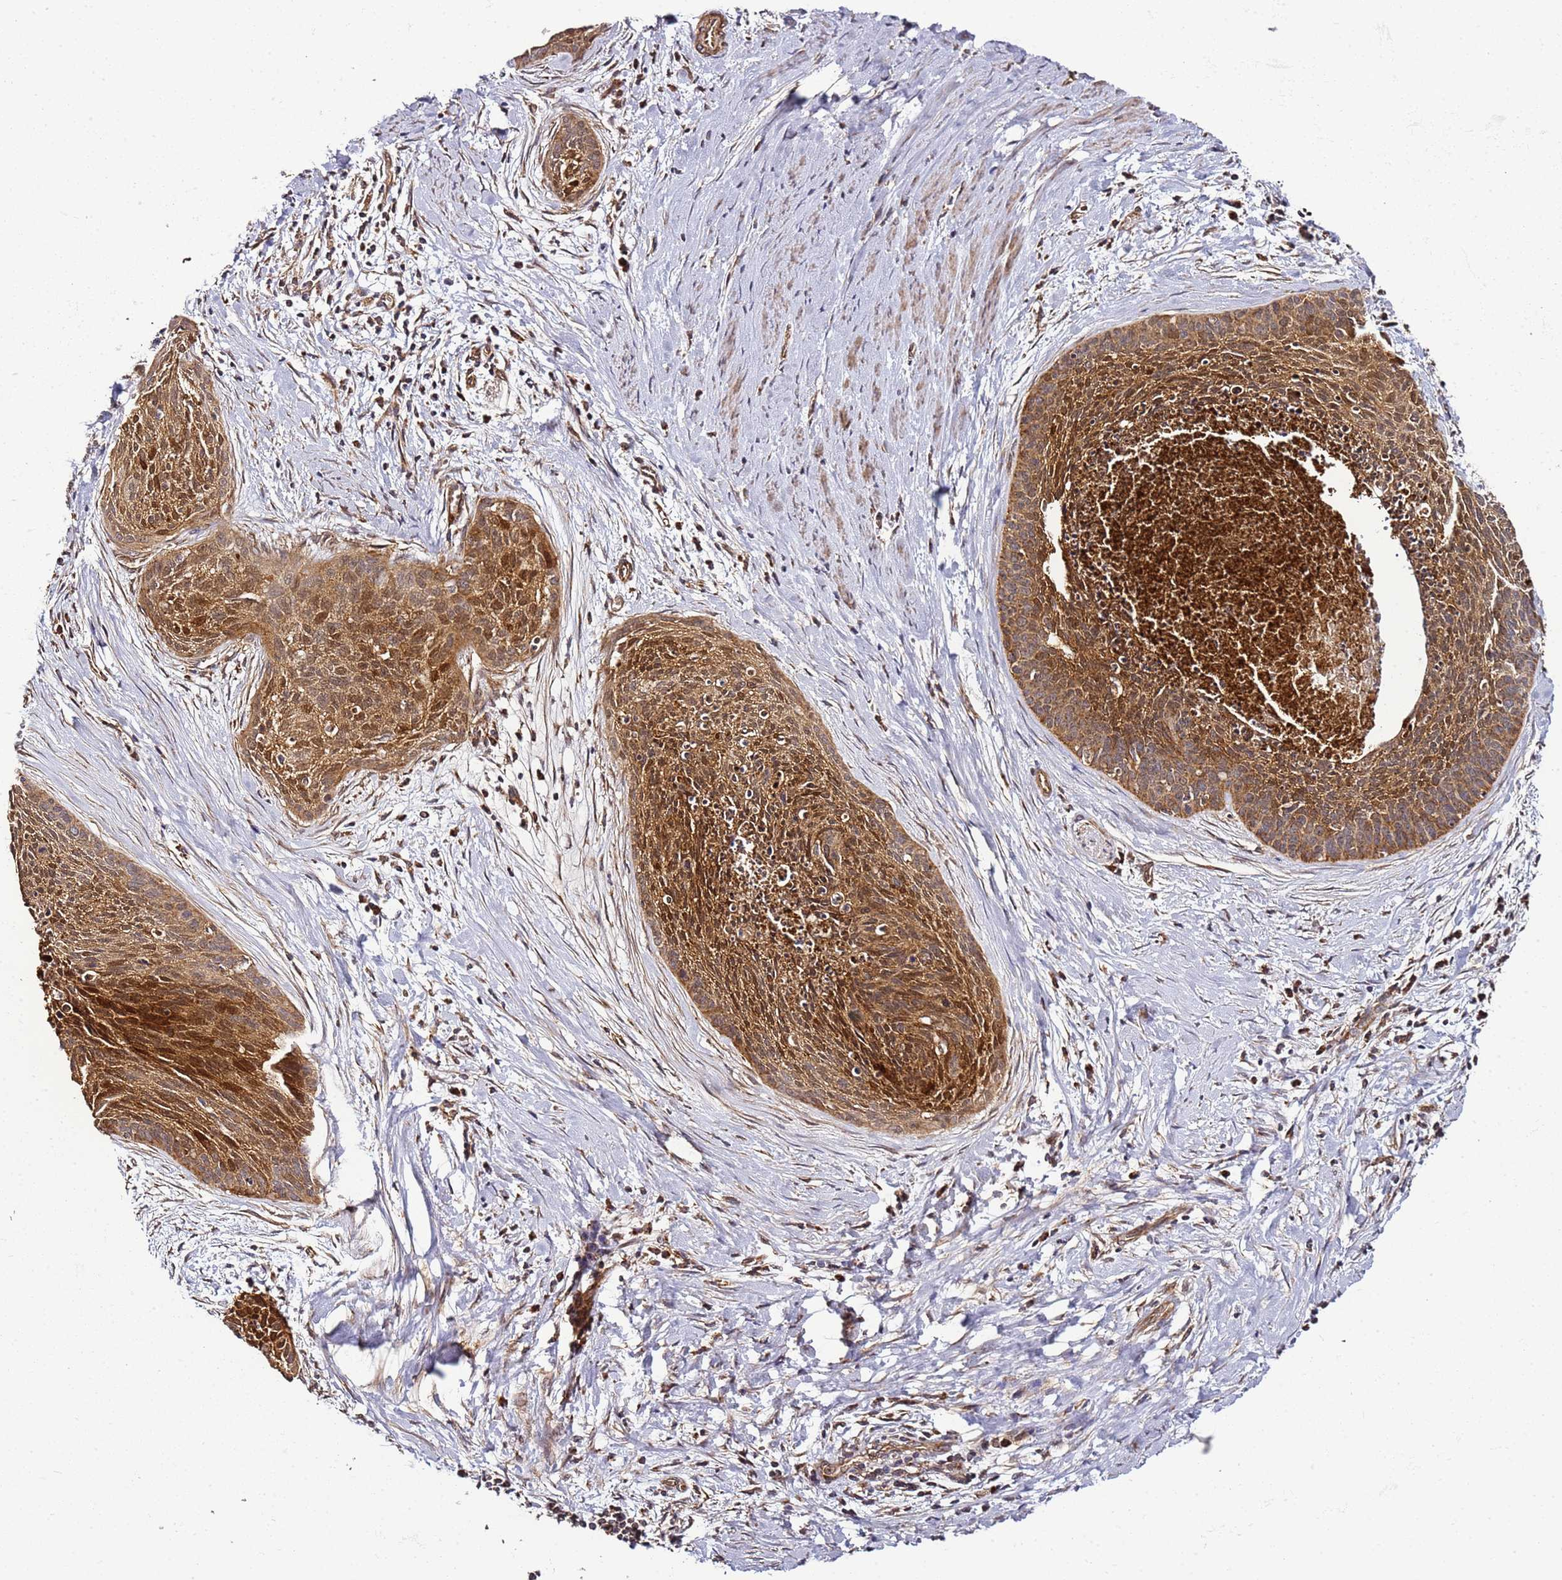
{"staining": {"intensity": "strong", "quantity": ">75%", "location": "cytoplasmic/membranous"}, "tissue": "cervical cancer", "cell_type": "Tumor cells", "image_type": "cancer", "snomed": [{"axis": "morphology", "description": "Squamous cell carcinoma, NOS"}, {"axis": "topography", "description": "Cervix"}], "caption": "Human cervical cancer stained for a protein (brown) displays strong cytoplasmic/membranous positive positivity in about >75% of tumor cells.", "gene": "TM2D2", "patient": {"sex": "female", "age": 55}}